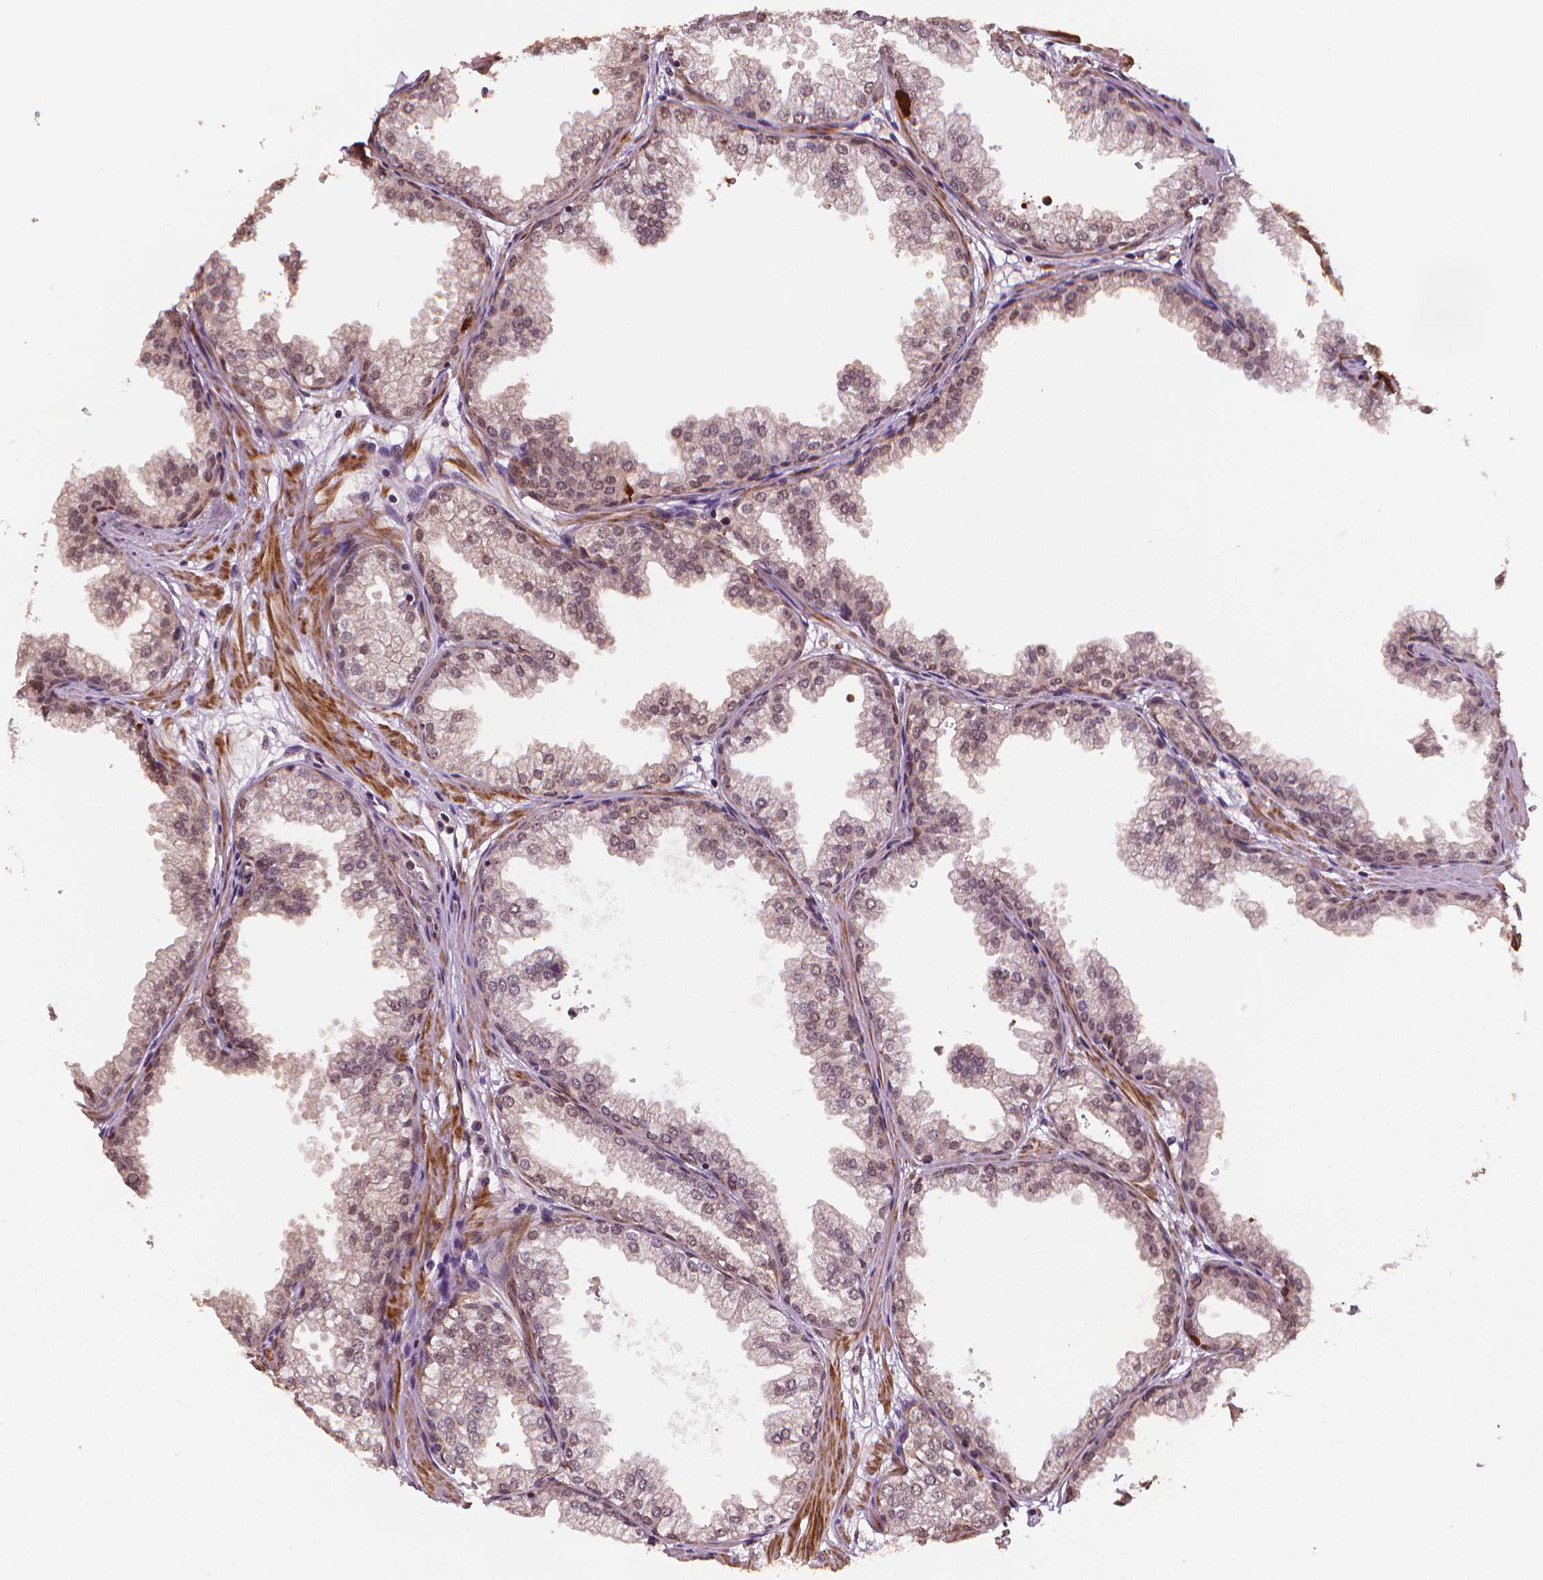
{"staining": {"intensity": "moderate", "quantity": "25%-75%", "location": "cytoplasmic/membranous"}, "tissue": "prostate", "cell_type": "Glandular cells", "image_type": "normal", "snomed": [{"axis": "morphology", "description": "Normal tissue, NOS"}, {"axis": "topography", "description": "Prostate"}], "caption": "Immunohistochemistry photomicrograph of unremarkable prostate: human prostate stained using immunohistochemistry (IHC) reveals medium levels of moderate protein expression localized specifically in the cytoplasmic/membranous of glandular cells, appearing as a cytoplasmic/membranous brown color.", "gene": "STAT3", "patient": {"sex": "male", "age": 37}}